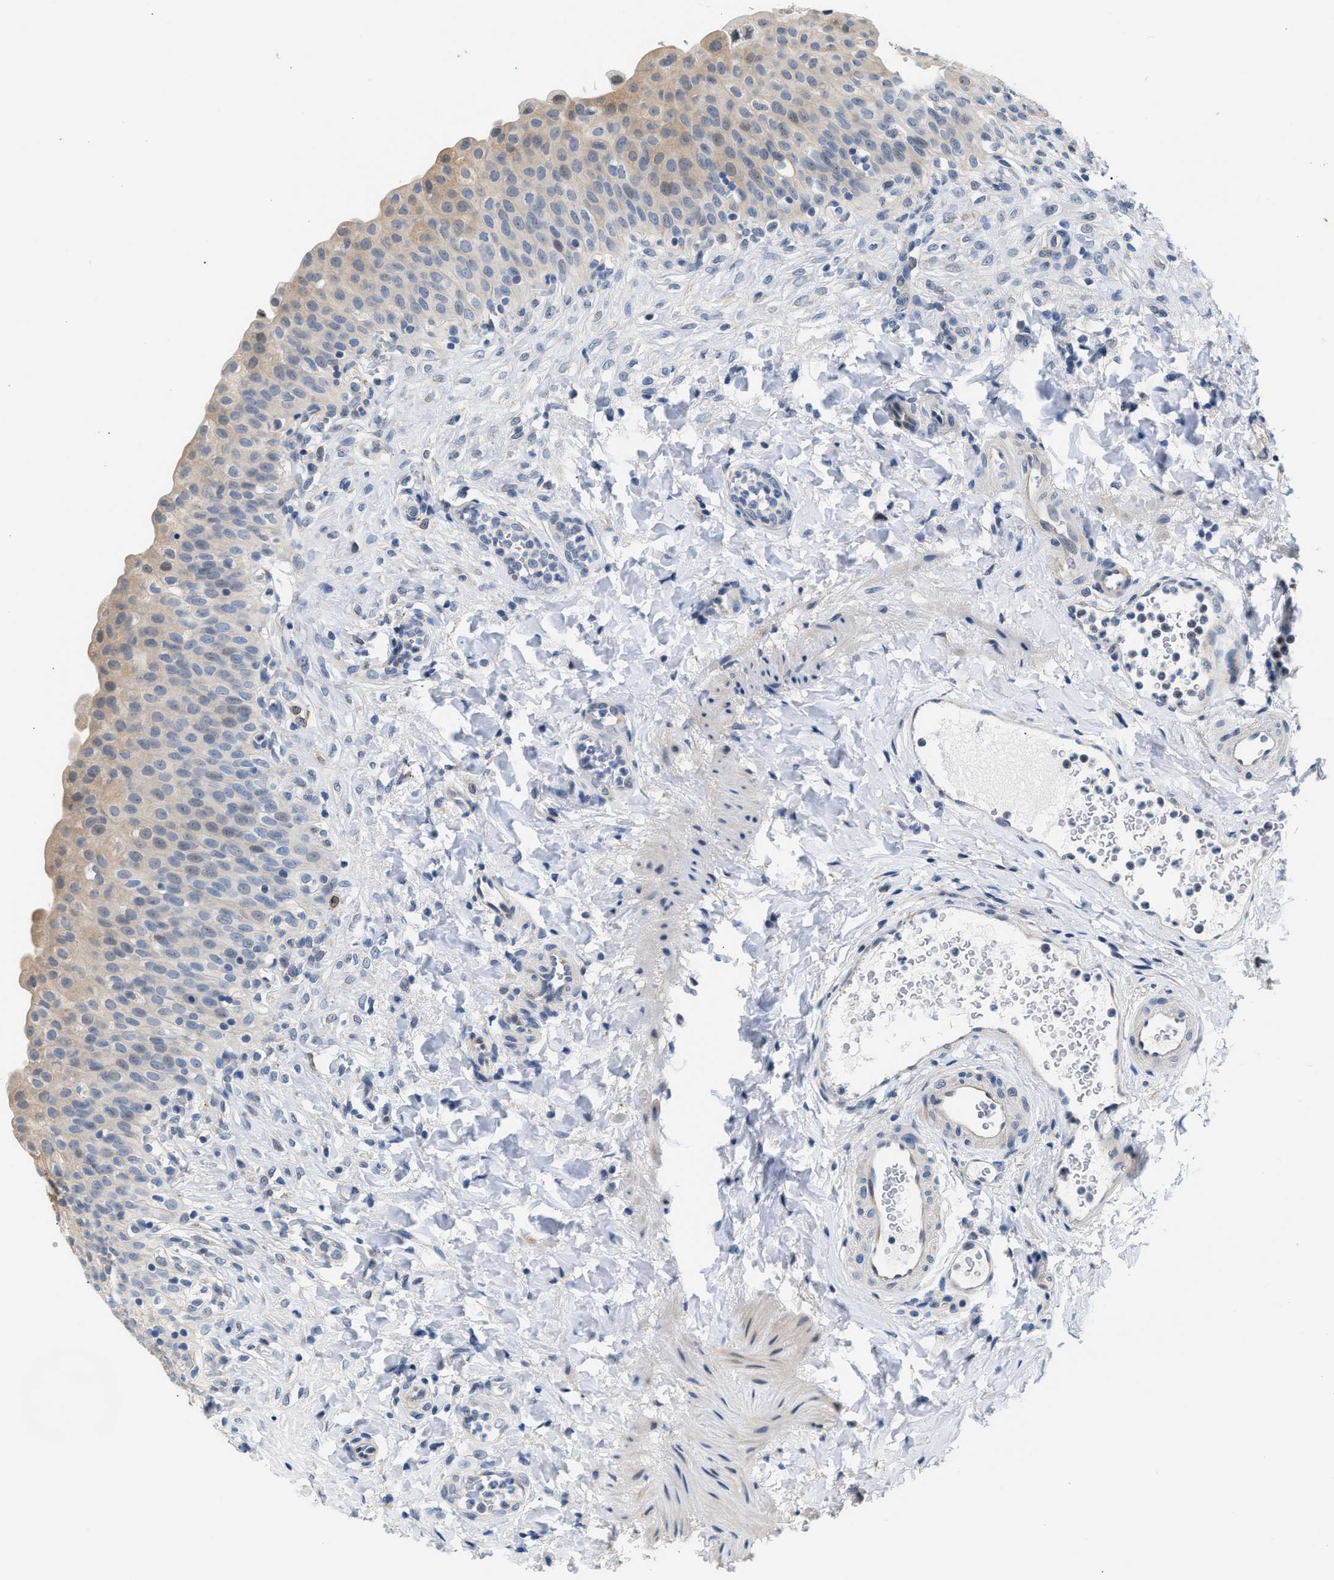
{"staining": {"intensity": "weak", "quantity": "25%-75%", "location": "cytoplasmic/membranous"}, "tissue": "urinary bladder", "cell_type": "Urothelial cells", "image_type": "normal", "snomed": [{"axis": "morphology", "description": "Urothelial carcinoma, High grade"}, {"axis": "topography", "description": "Urinary bladder"}], "caption": "The micrograph exhibits immunohistochemical staining of unremarkable urinary bladder. There is weak cytoplasmic/membranous expression is appreciated in approximately 25%-75% of urothelial cells. (DAB (3,3'-diaminobenzidine) IHC, brown staining for protein, blue staining for nuclei).", "gene": "CLGN", "patient": {"sex": "male", "age": 46}}